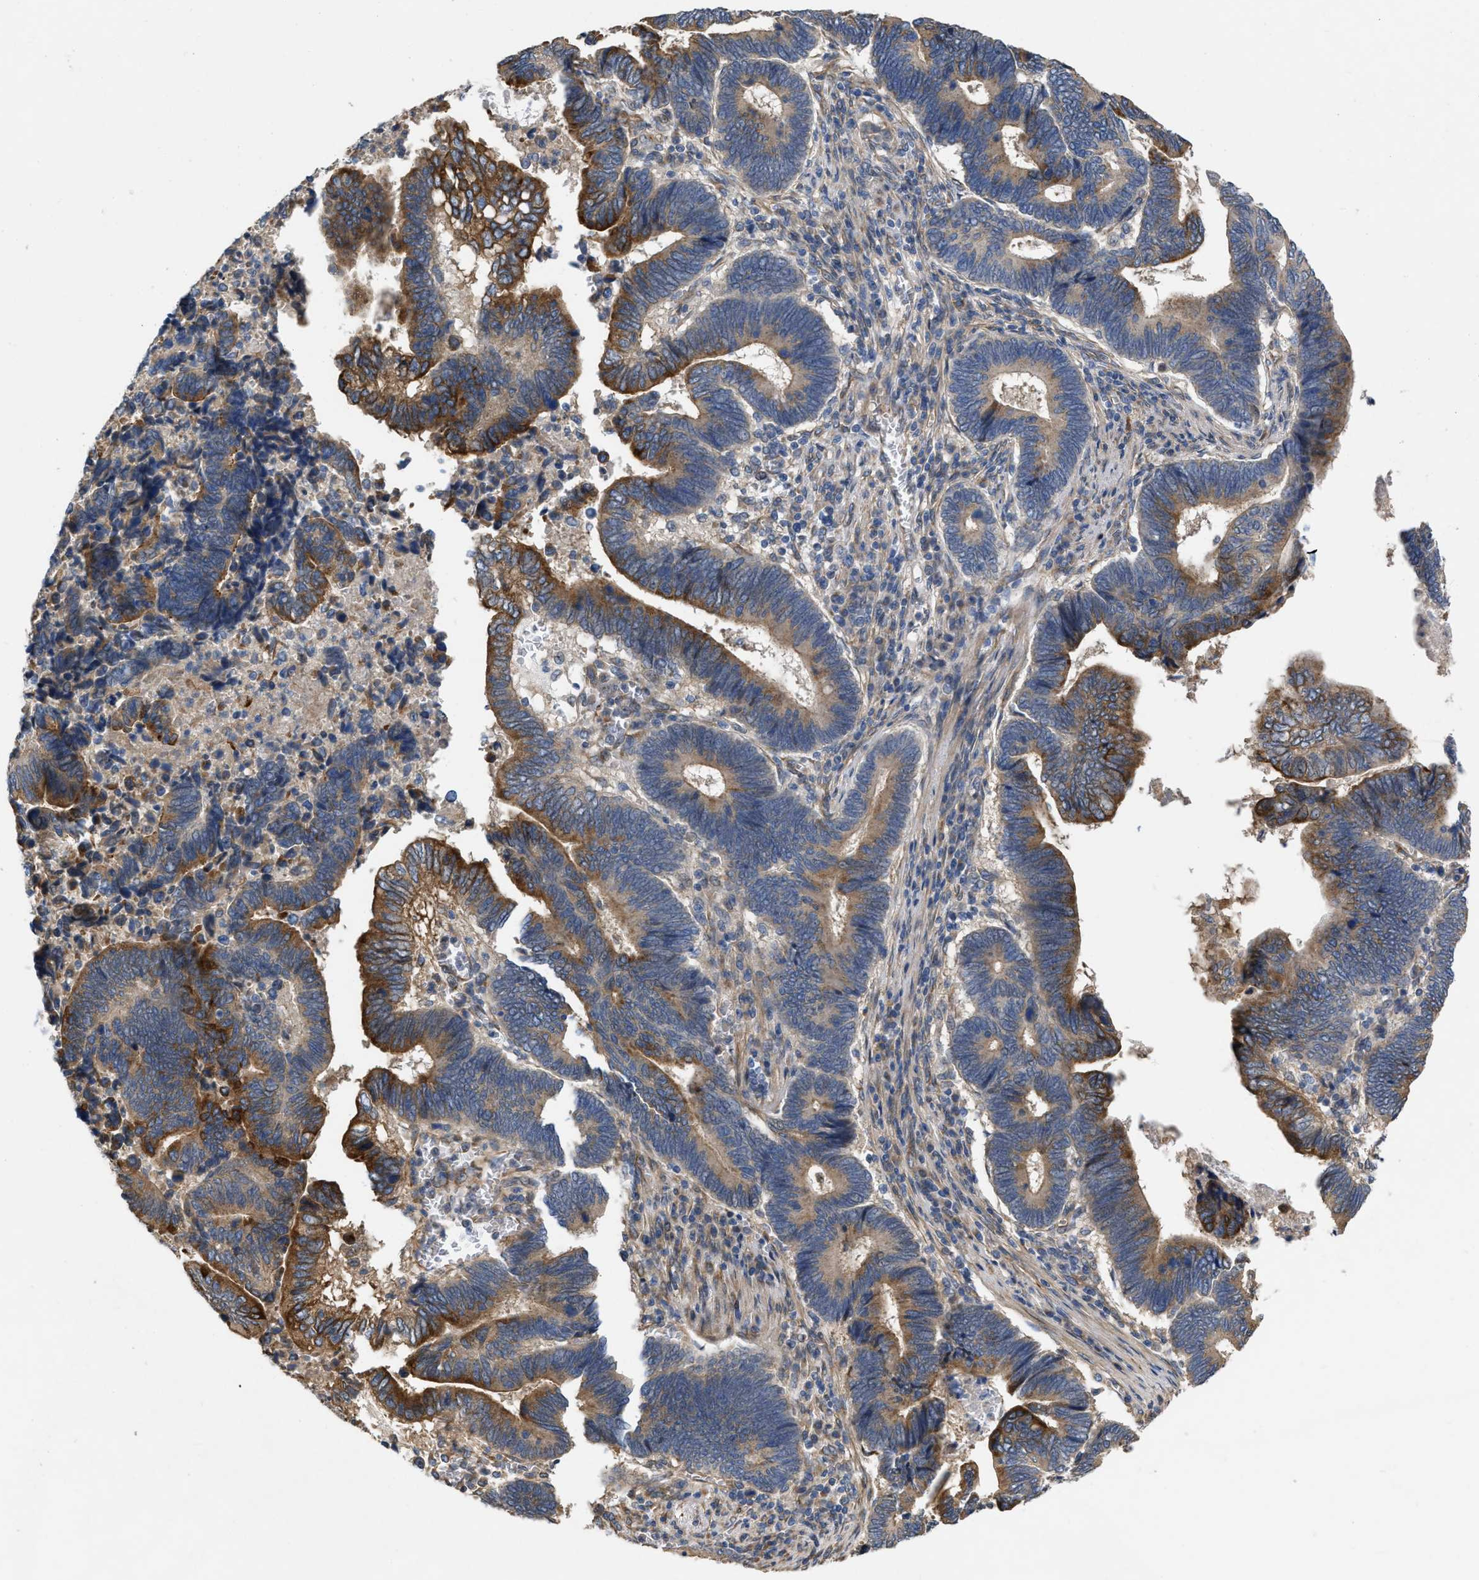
{"staining": {"intensity": "moderate", "quantity": "25%-75%", "location": "cytoplasmic/membranous"}, "tissue": "pancreatic cancer", "cell_type": "Tumor cells", "image_type": "cancer", "snomed": [{"axis": "morphology", "description": "Adenocarcinoma, NOS"}, {"axis": "topography", "description": "Pancreas"}], "caption": "An IHC micrograph of neoplastic tissue is shown. Protein staining in brown shows moderate cytoplasmic/membranous positivity in adenocarcinoma (pancreatic) within tumor cells.", "gene": "SLC4A11", "patient": {"sex": "female", "age": 70}}